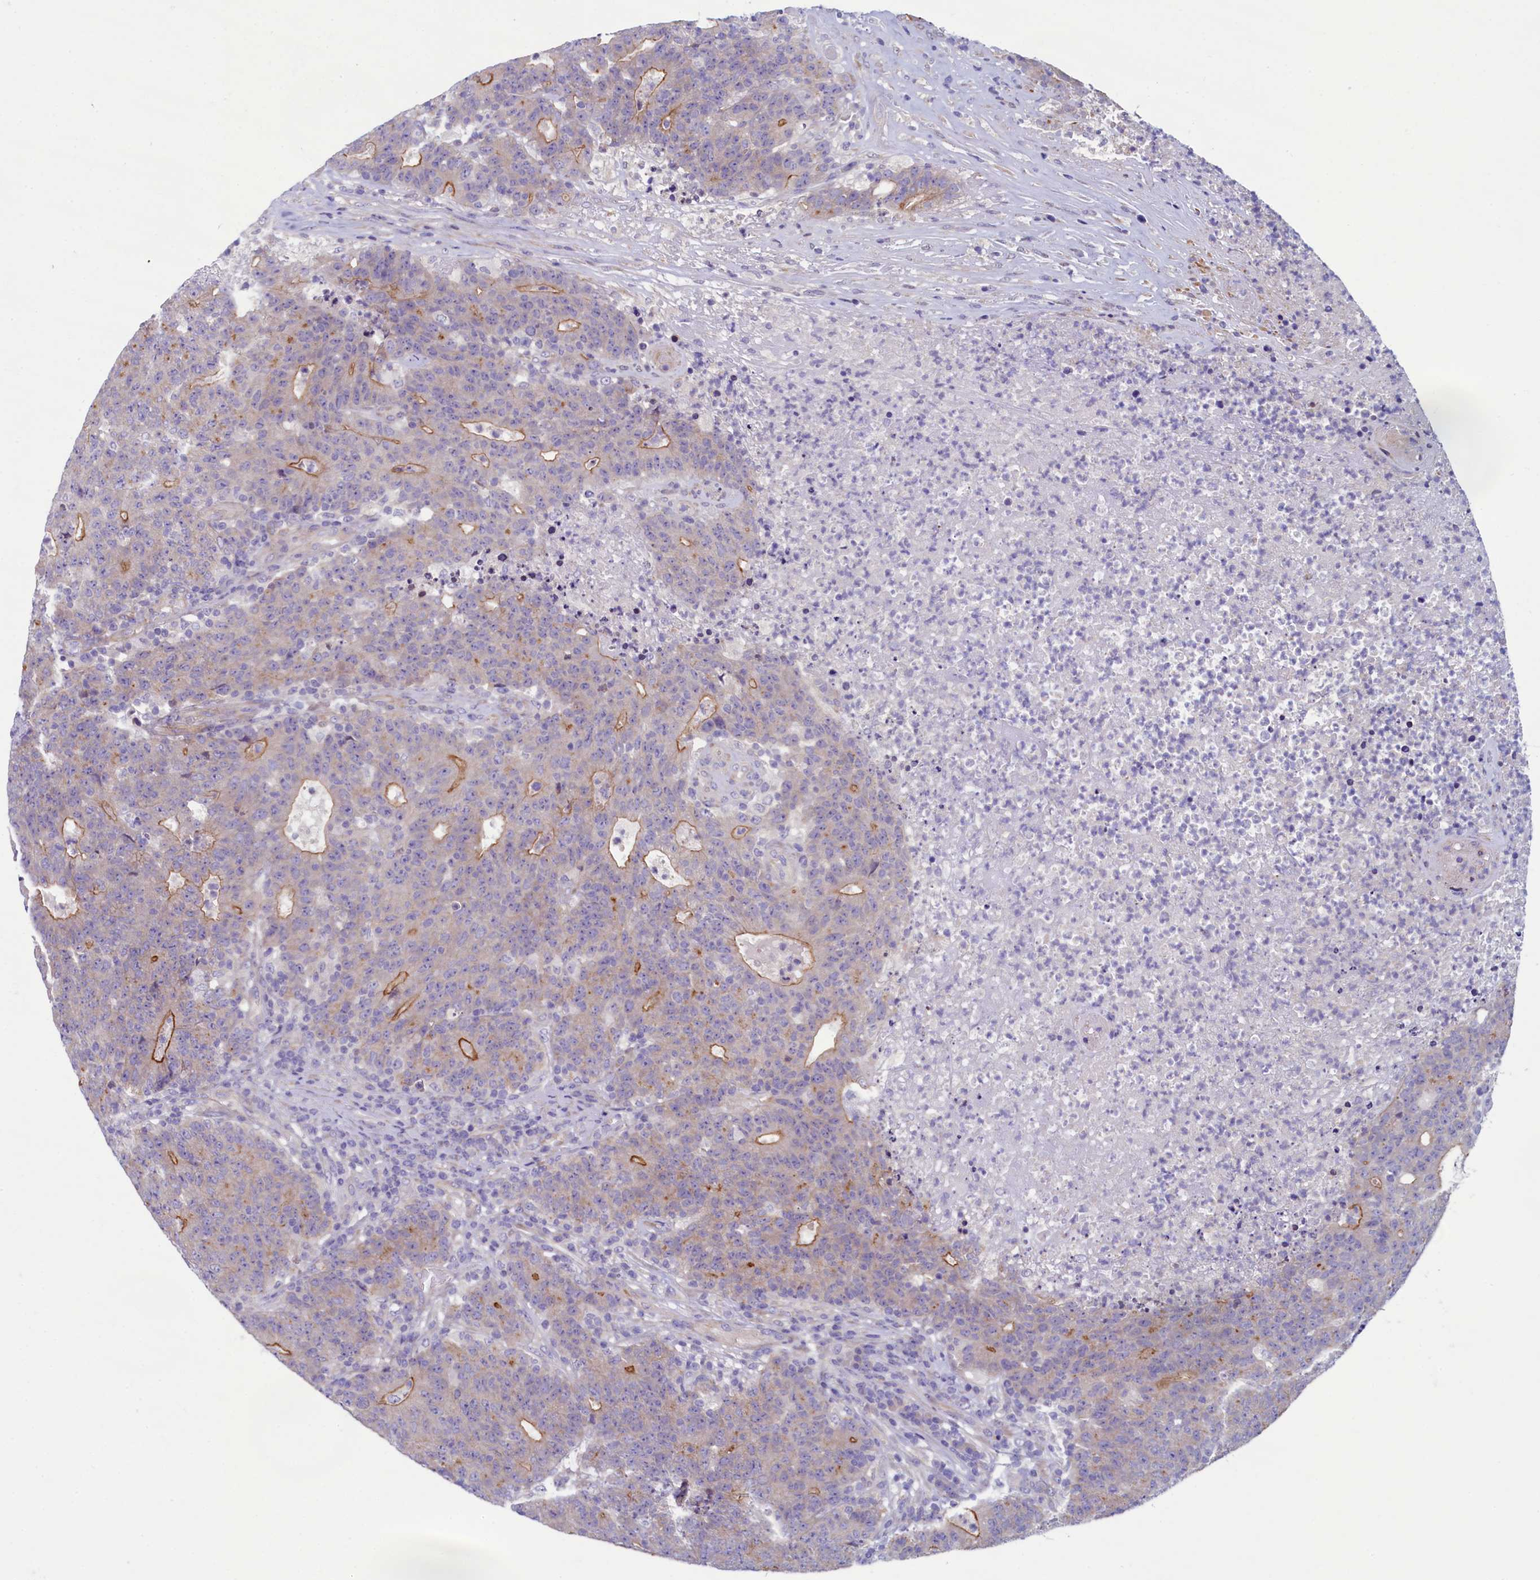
{"staining": {"intensity": "moderate", "quantity": "<25%", "location": "cytoplasmic/membranous"}, "tissue": "colorectal cancer", "cell_type": "Tumor cells", "image_type": "cancer", "snomed": [{"axis": "morphology", "description": "Adenocarcinoma, NOS"}, {"axis": "topography", "description": "Colon"}], "caption": "Human colorectal cancer (adenocarcinoma) stained for a protein (brown) demonstrates moderate cytoplasmic/membranous positive expression in approximately <25% of tumor cells.", "gene": "KRBOX5", "patient": {"sex": "female", "age": 75}}